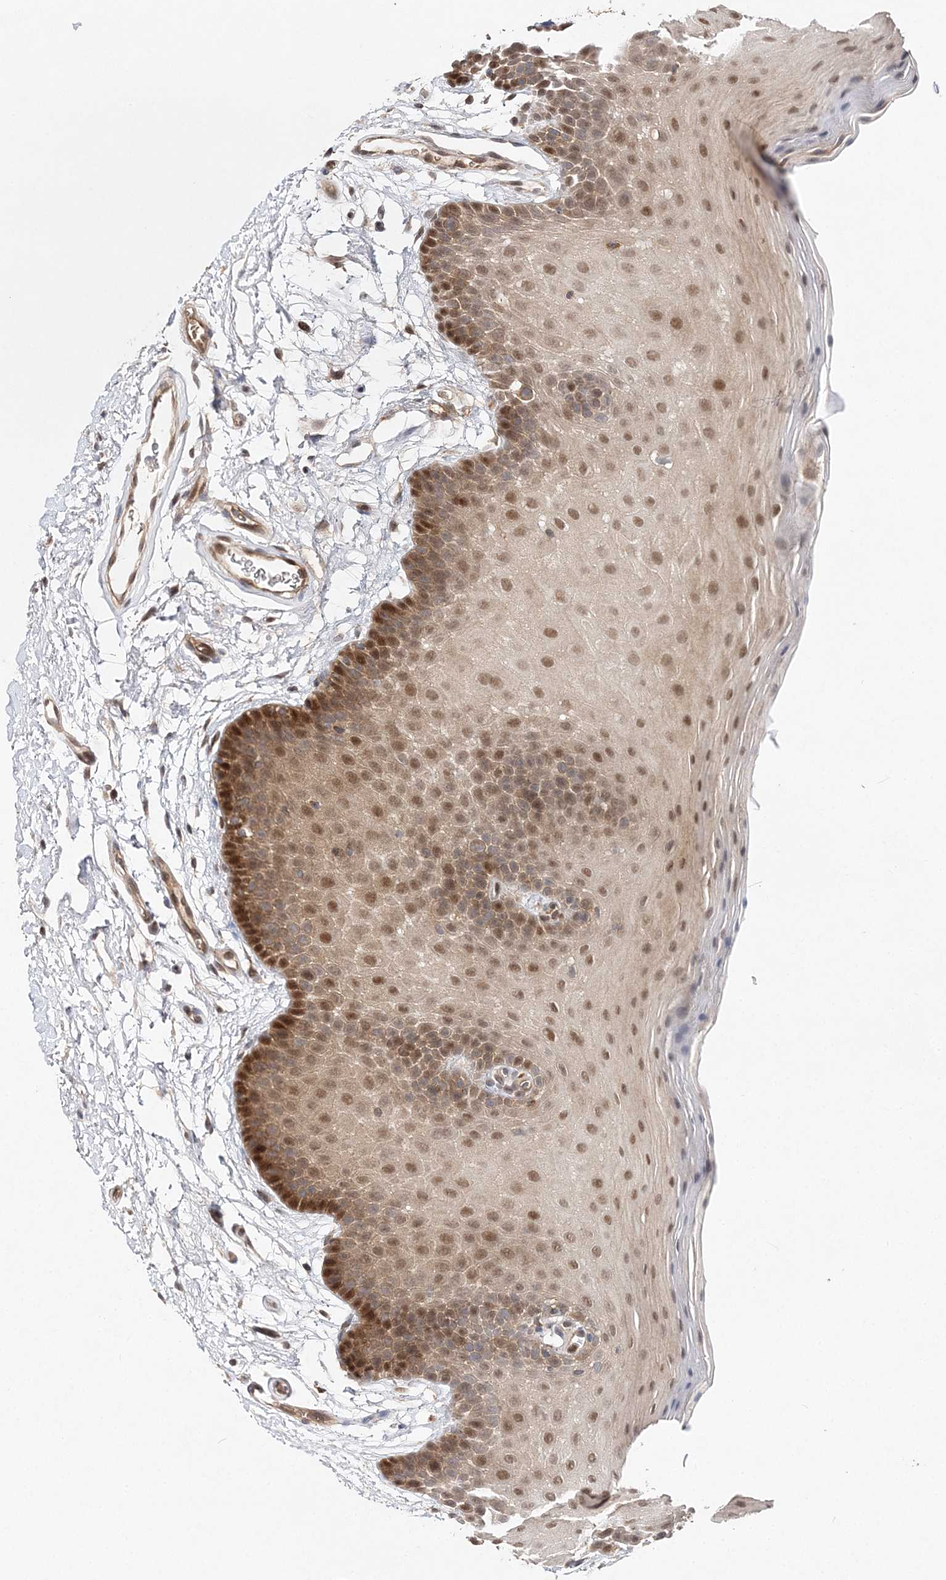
{"staining": {"intensity": "moderate", "quantity": ">75%", "location": "nuclear"}, "tissue": "oral mucosa", "cell_type": "Squamous epithelial cells", "image_type": "normal", "snomed": [{"axis": "morphology", "description": "Normal tissue, NOS"}, {"axis": "topography", "description": "Oral tissue"}], "caption": "Oral mucosa stained with DAB IHC displays medium levels of moderate nuclear expression in about >75% of squamous epithelial cells. The protein of interest is stained brown, and the nuclei are stained in blue (DAB IHC with brightfield microscopy, high magnification).", "gene": "NIF3L1", "patient": {"sex": "male", "age": 62}}